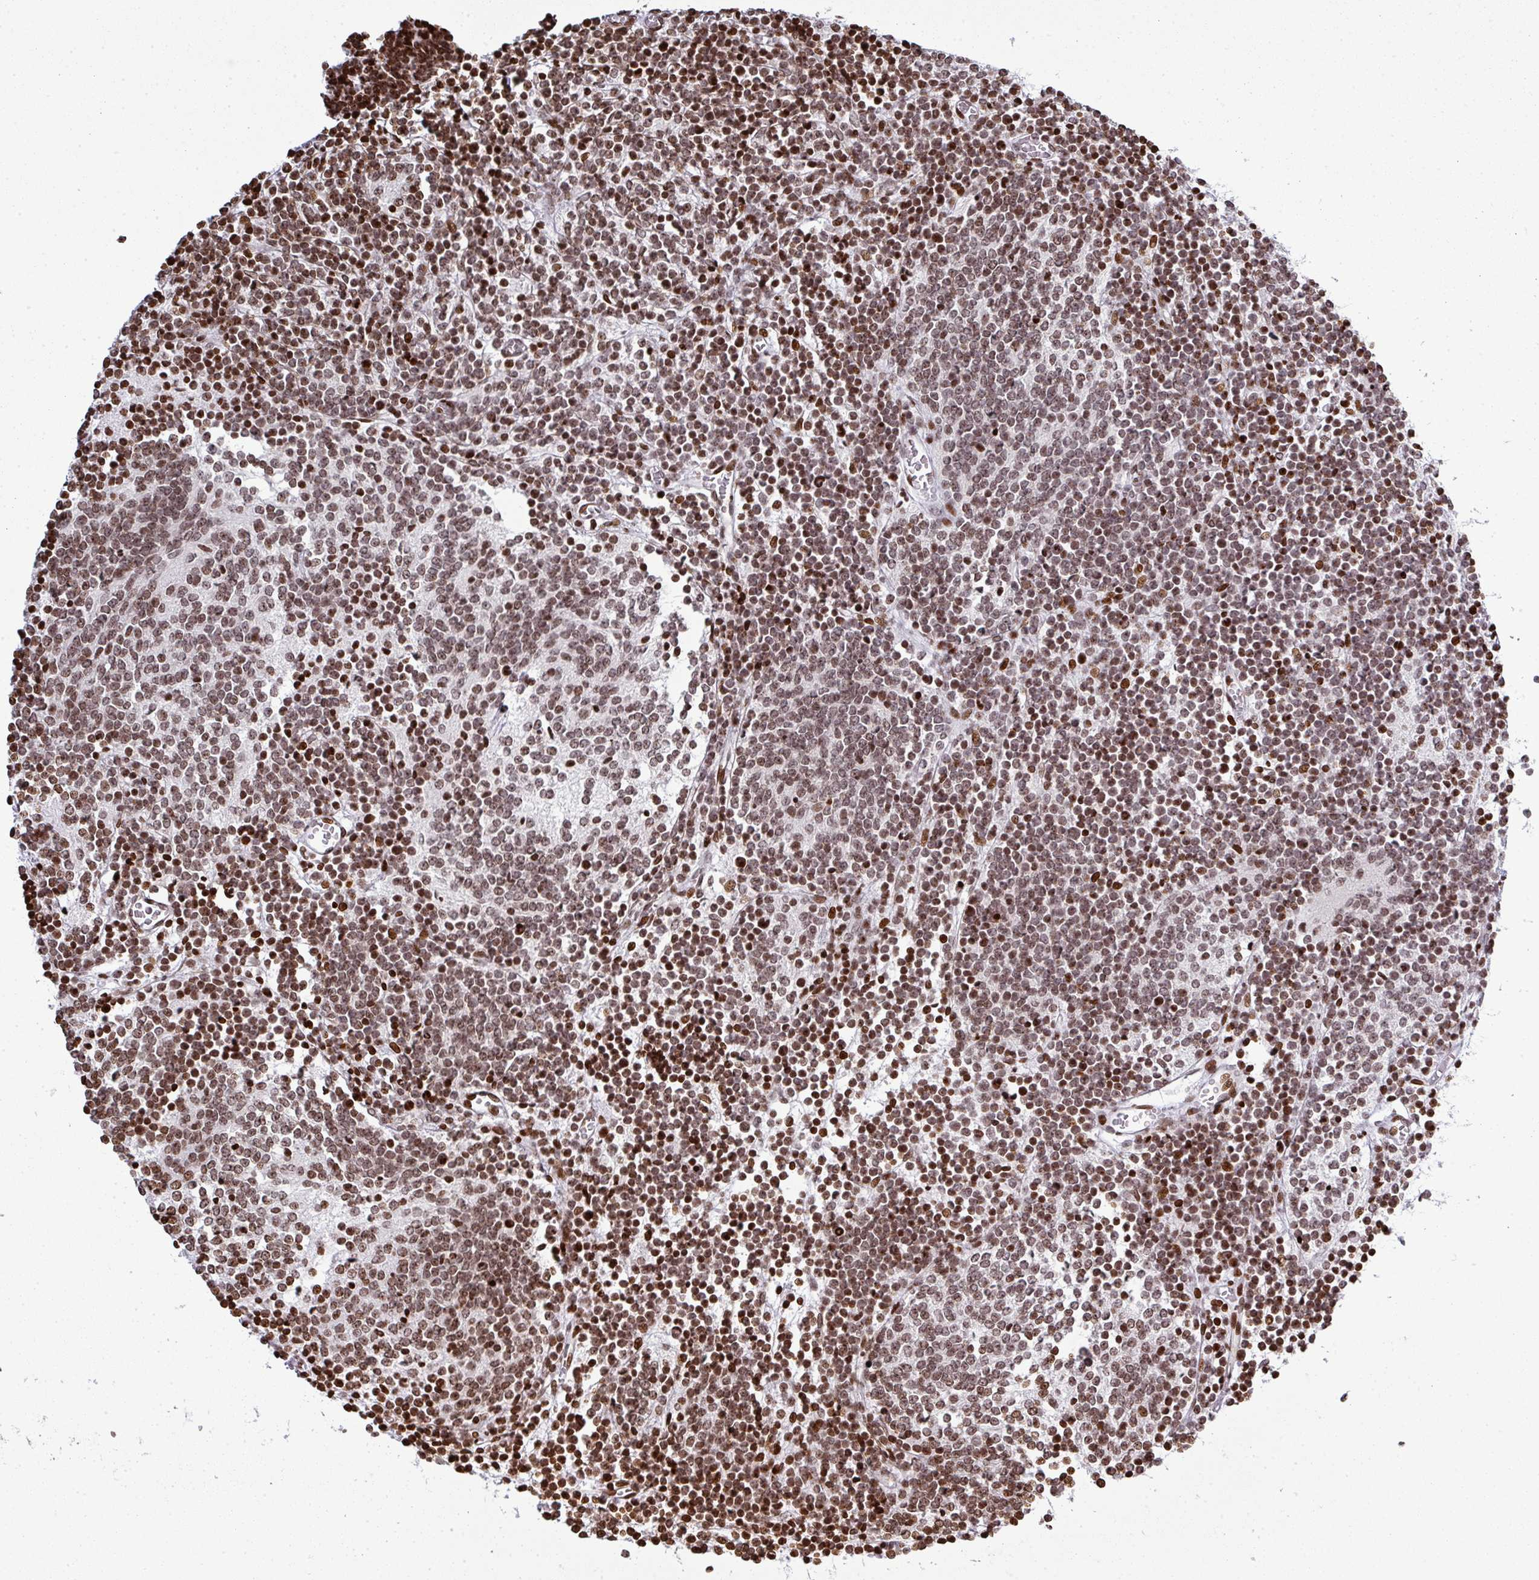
{"staining": {"intensity": "moderate", "quantity": ">75%", "location": "nuclear"}, "tissue": "glioma", "cell_type": "Tumor cells", "image_type": "cancer", "snomed": [{"axis": "morphology", "description": "Glioma, malignant, Low grade"}, {"axis": "topography", "description": "Brain"}], "caption": "Protein expression analysis of human glioma reveals moderate nuclear expression in approximately >75% of tumor cells.", "gene": "RASL11A", "patient": {"sex": "female", "age": 1}}